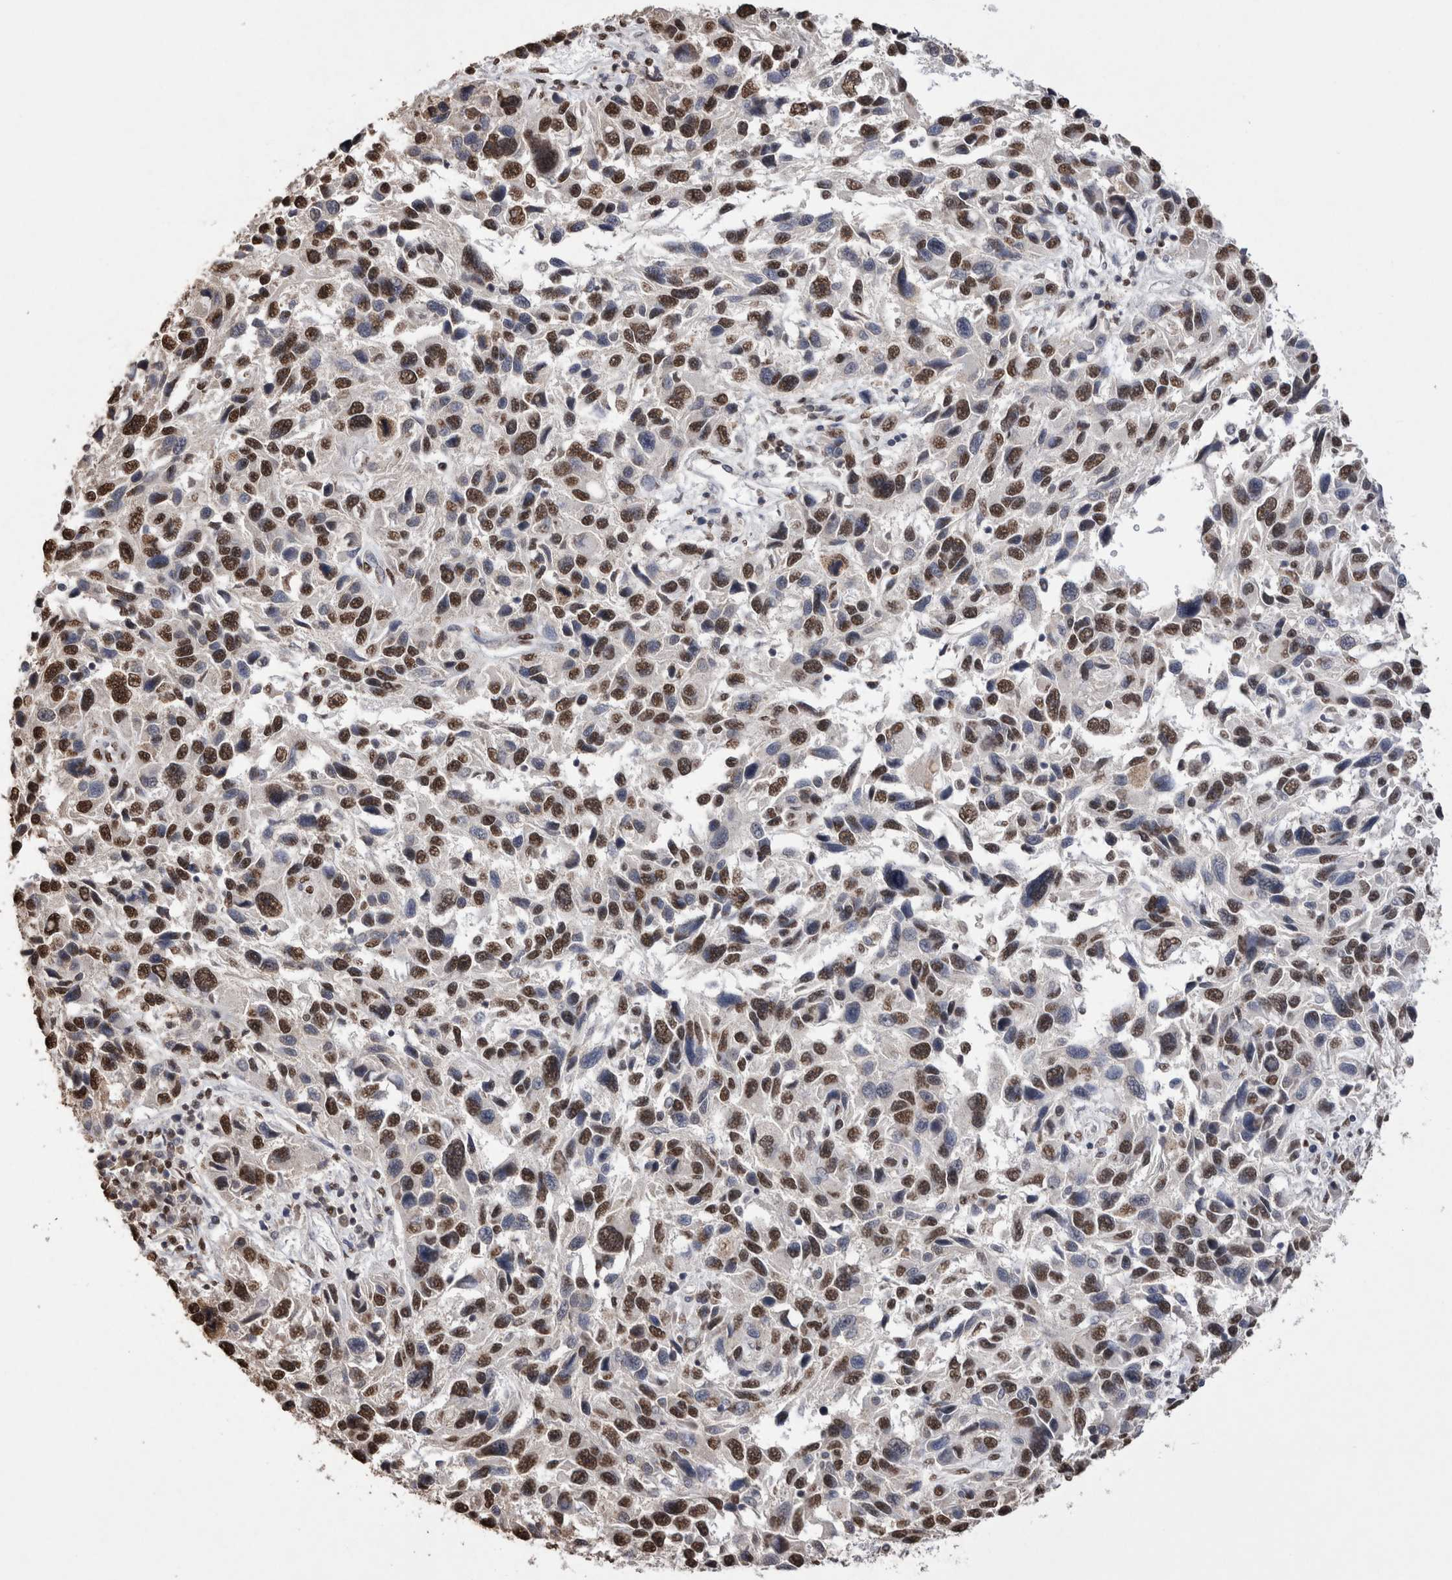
{"staining": {"intensity": "strong", "quantity": ">75%", "location": "nuclear"}, "tissue": "melanoma", "cell_type": "Tumor cells", "image_type": "cancer", "snomed": [{"axis": "morphology", "description": "Malignant melanoma, NOS"}, {"axis": "topography", "description": "Skin"}], "caption": "Immunohistochemical staining of malignant melanoma demonstrates strong nuclear protein staining in approximately >75% of tumor cells.", "gene": "NTHL1", "patient": {"sex": "male", "age": 53}}